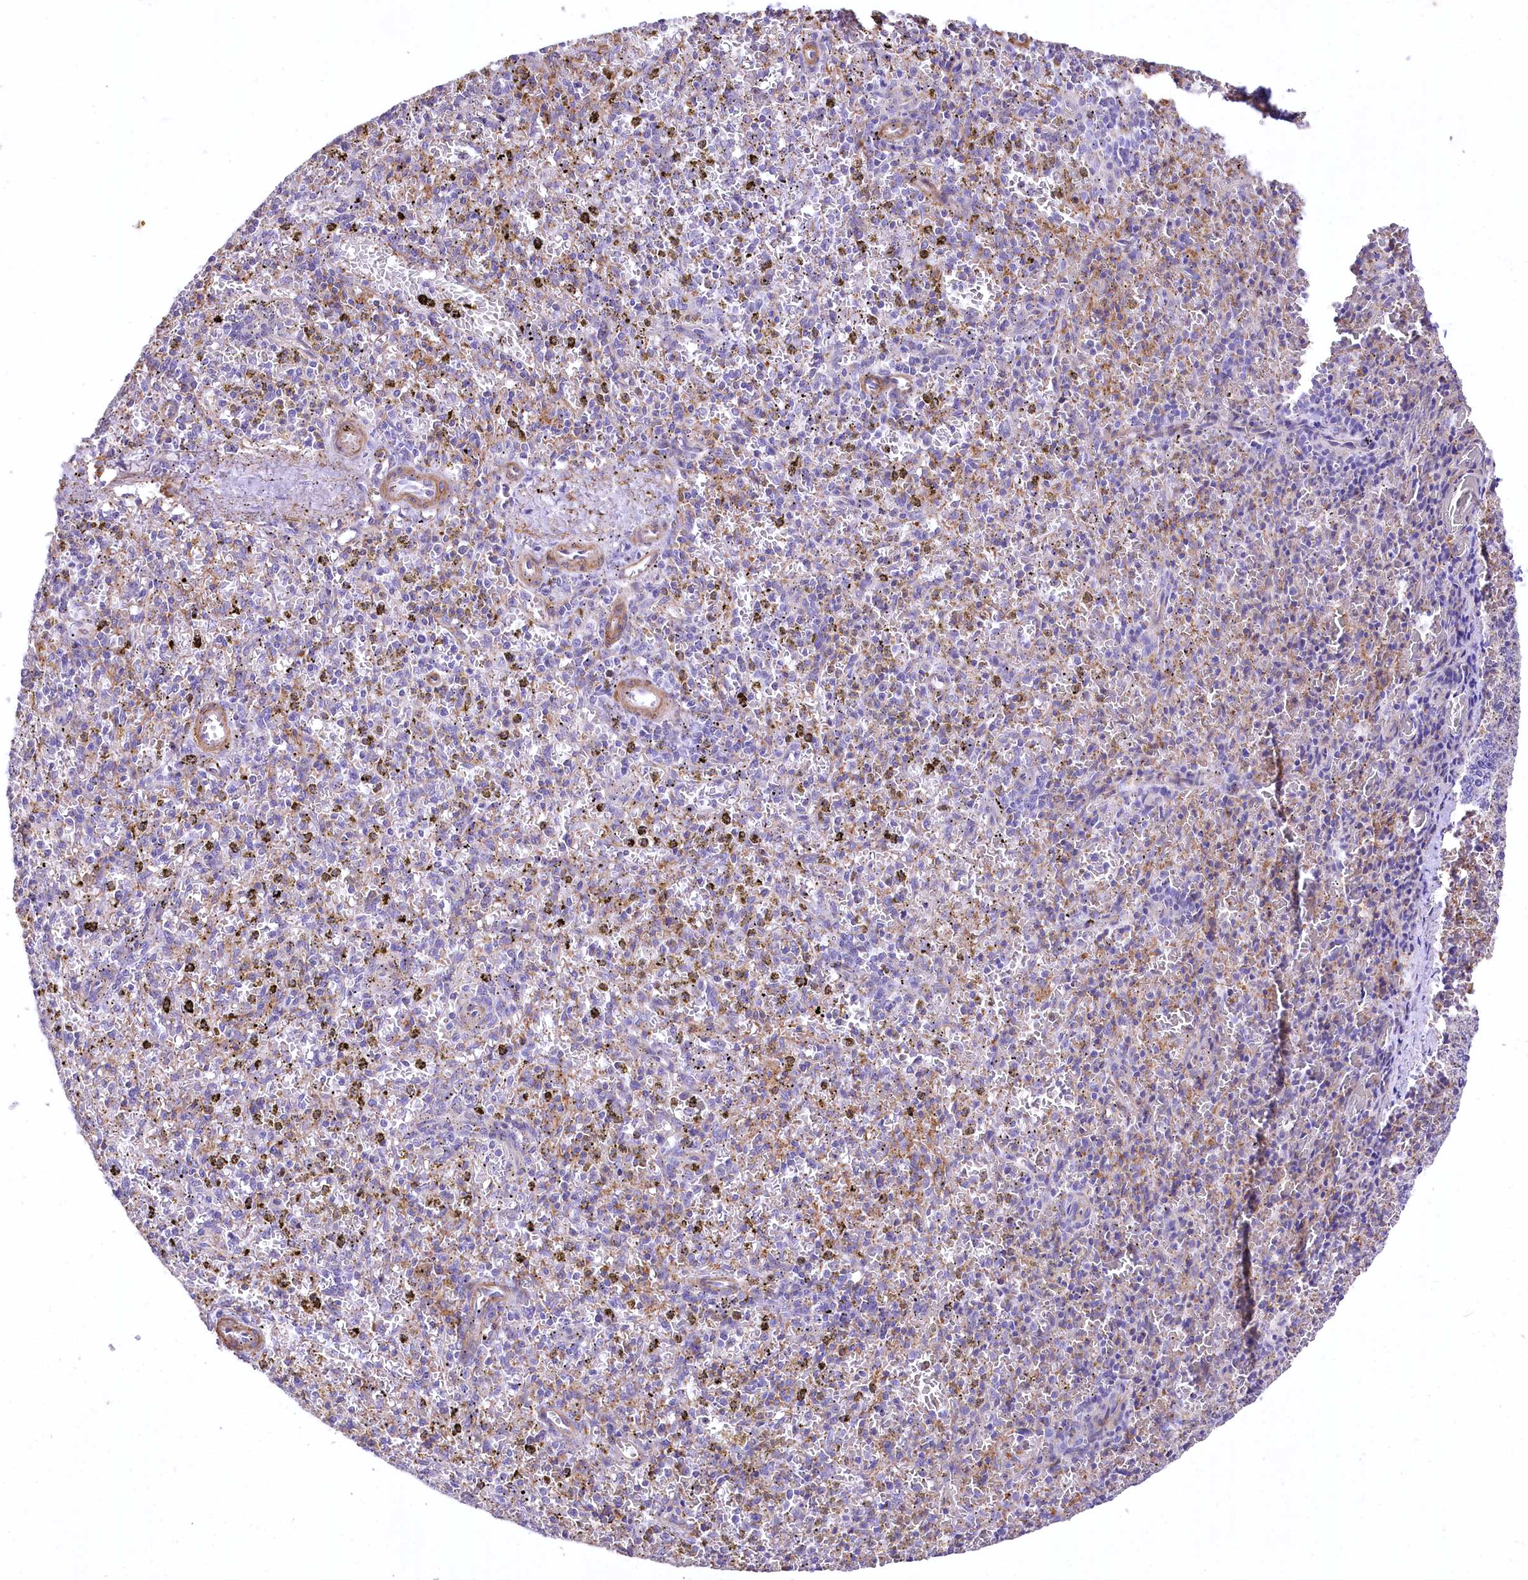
{"staining": {"intensity": "negative", "quantity": "none", "location": "none"}, "tissue": "spleen", "cell_type": "Cells in red pulp", "image_type": "normal", "snomed": [{"axis": "morphology", "description": "Normal tissue, NOS"}, {"axis": "topography", "description": "Spleen"}], "caption": "Image shows no significant protein expression in cells in red pulp of normal spleen.", "gene": "RDH16", "patient": {"sex": "male", "age": 72}}